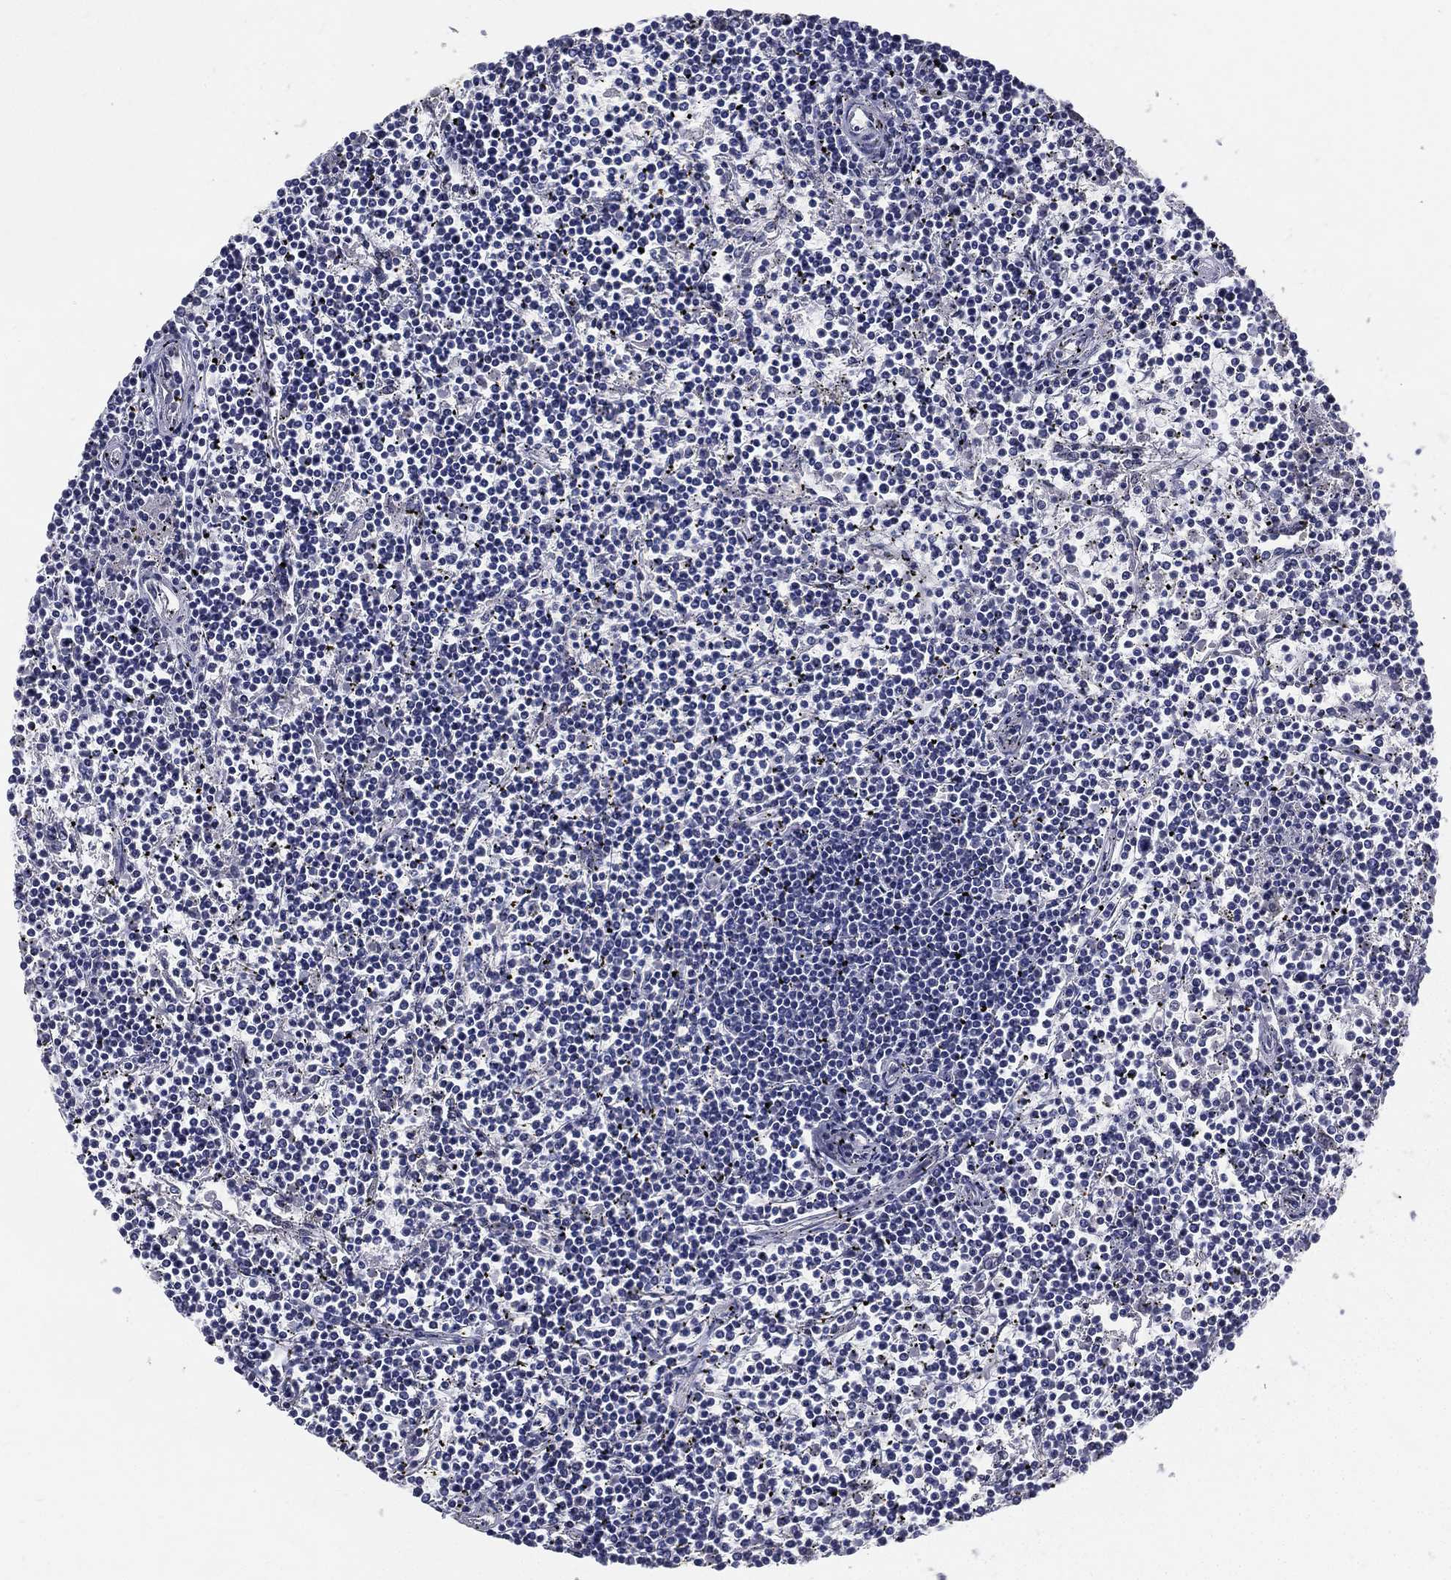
{"staining": {"intensity": "negative", "quantity": "none", "location": "none"}, "tissue": "lymphoma", "cell_type": "Tumor cells", "image_type": "cancer", "snomed": [{"axis": "morphology", "description": "Malignant lymphoma, non-Hodgkin's type, Low grade"}, {"axis": "topography", "description": "Spleen"}], "caption": "Immunohistochemistry micrograph of neoplastic tissue: malignant lymphoma, non-Hodgkin's type (low-grade) stained with DAB (3,3'-diaminobenzidine) demonstrates no significant protein expression in tumor cells. (Immunohistochemistry, brightfield microscopy, high magnification).", "gene": "LRRC56", "patient": {"sex": "female", "age": 19}}